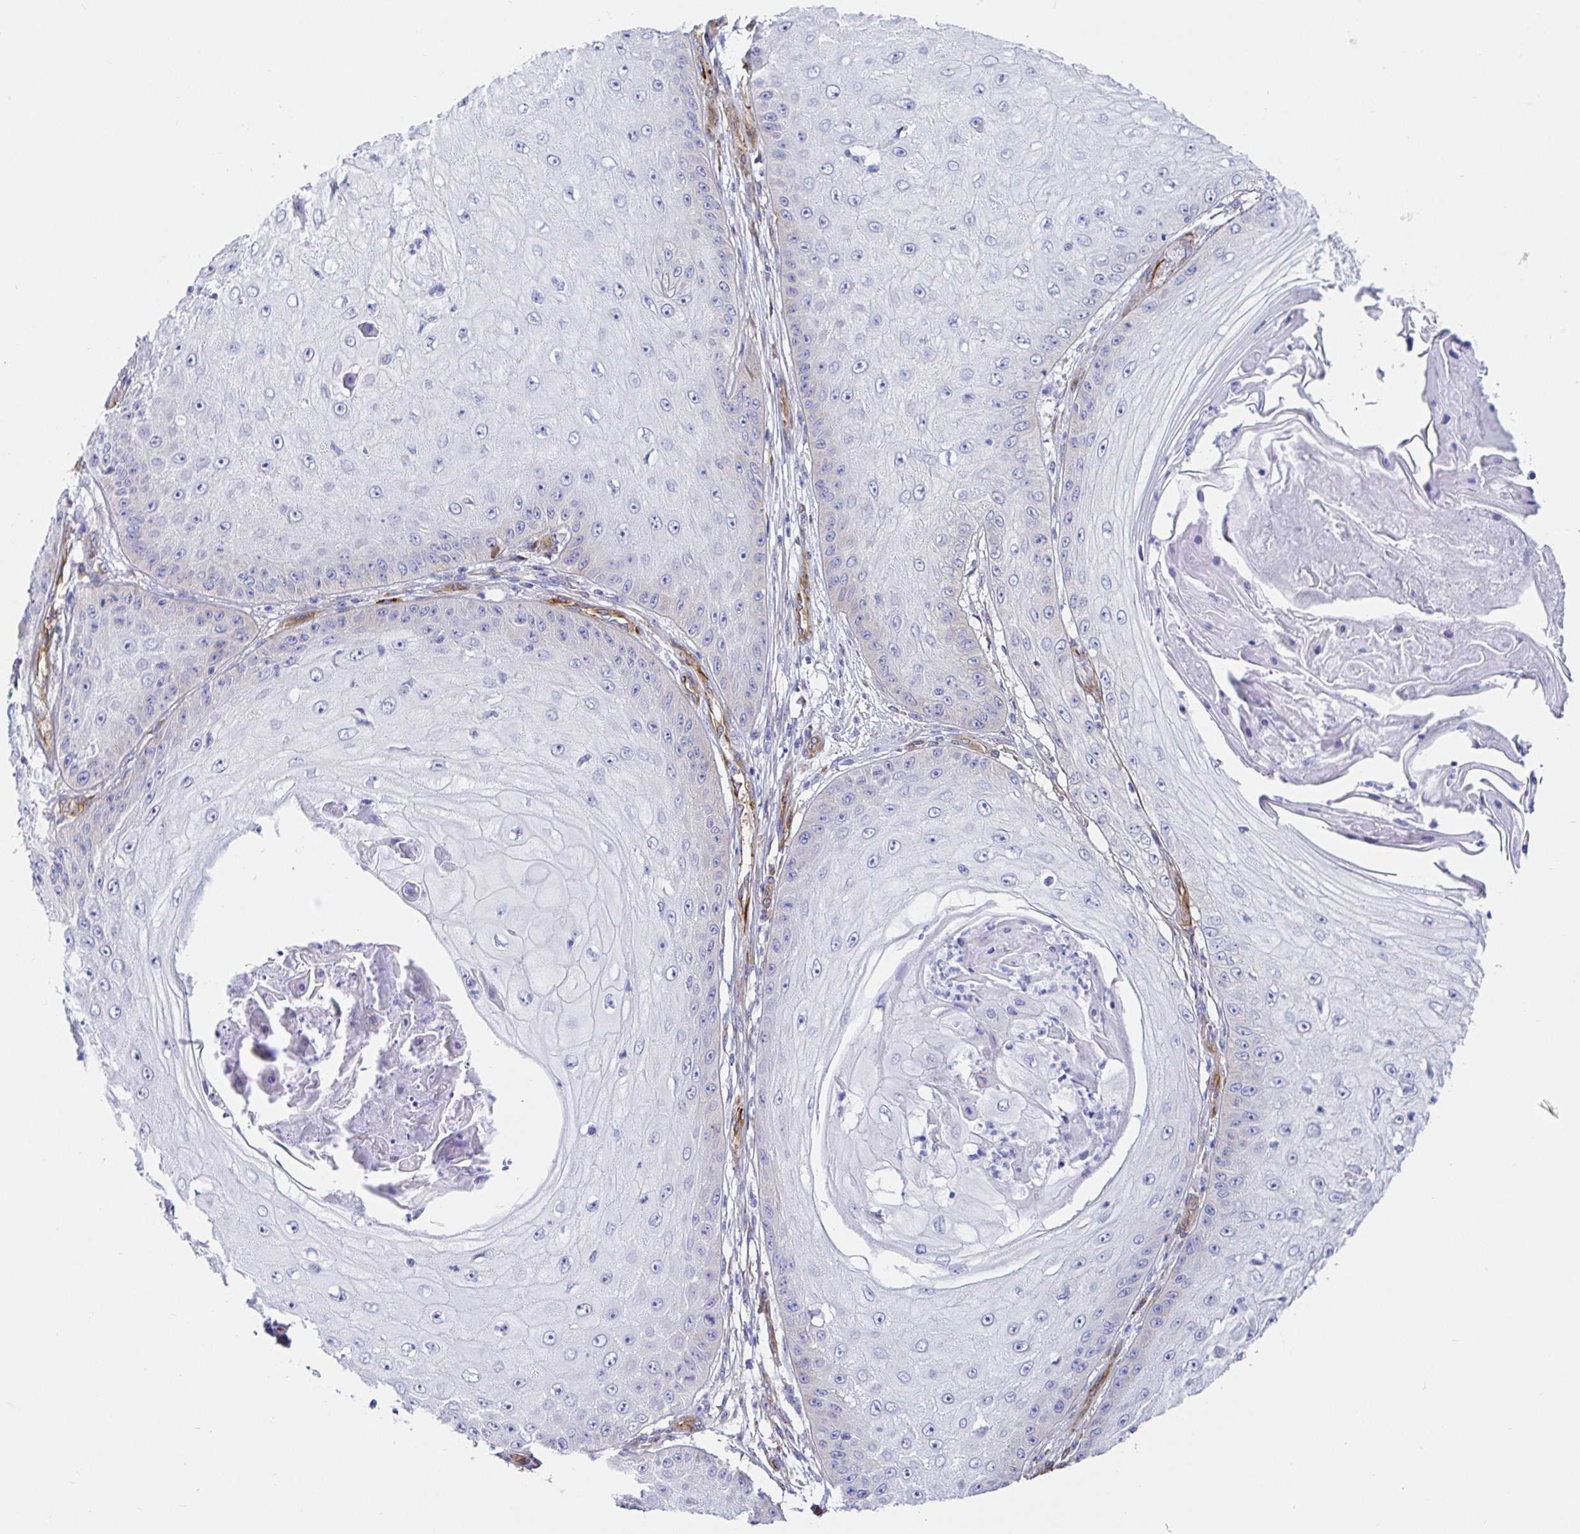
{"staining": {"intensity": "negative", "quantity": "none", "location": "none"}, "tissue": "skin cancer", "cell_type": "Tumor cells", "image_type": "cancer", "snomed": [{"axis": "morphology", "description": "Squamous cell carcinoma, NOS"}, {"axis": "topography", "description": "Skin"}], "caption": "Squamous cell carcinoma (skin) stained for a protein using immunohistochemistry (IHC) reveals no expression tumor cells.", "gene": "DOCK1", "patient": {"sex": "male", "age": 70}}